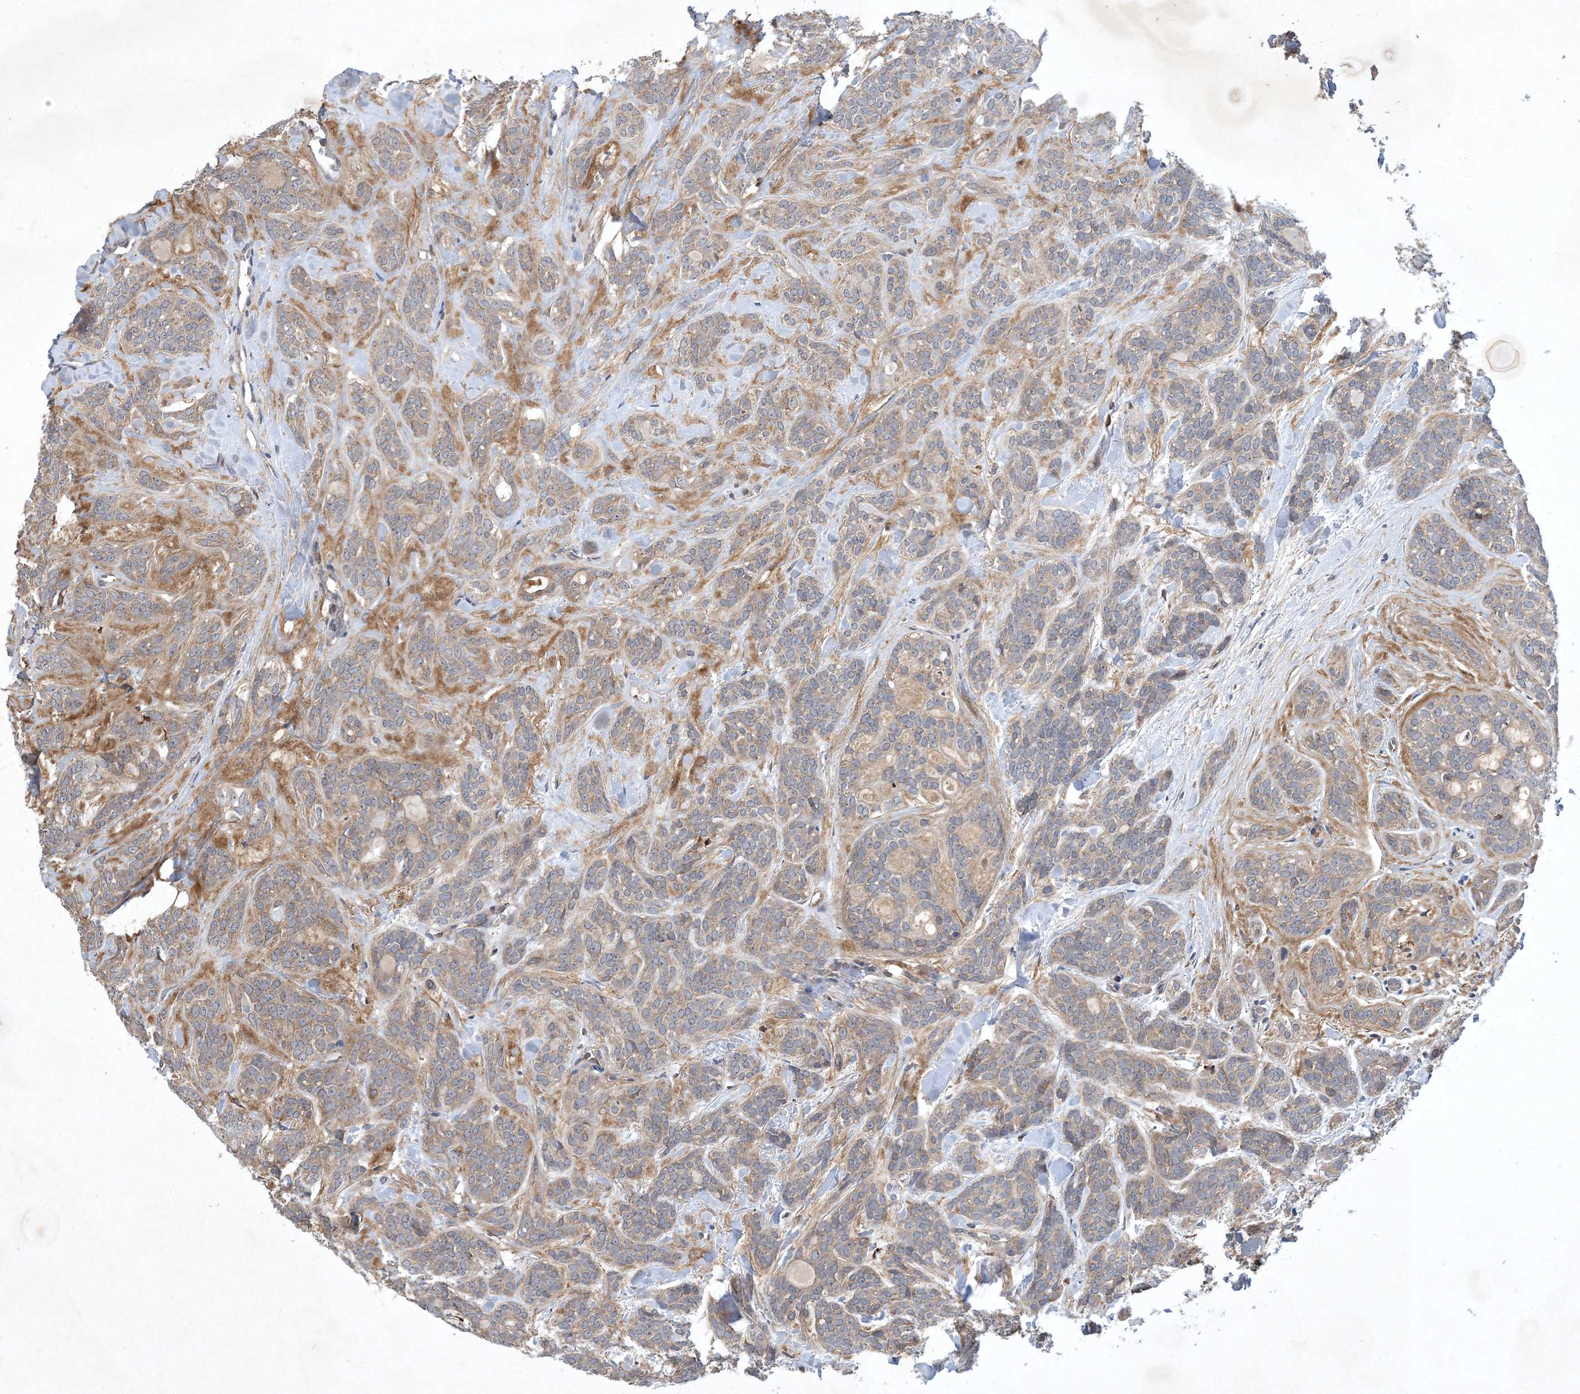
{"staining": {"intensity": "weak", "quantity": "<25%", "location": "cytoplasmic/membranous"}, "tissue": "head and neck cancer", "cell_type": "Tumor cells", "image_type": "cancer", "snomed": [{"axis": "morphology", "description": "Adenocarcinoma, NOS"}, {"axis": "topography", "description": "Head-Neck"}], "caption": "Image shows no significant protein positivity in tumor cells of head and neck adenocarcinoma.", "gene": "STK19", "patient": {"sex": "male", "age": 66}}